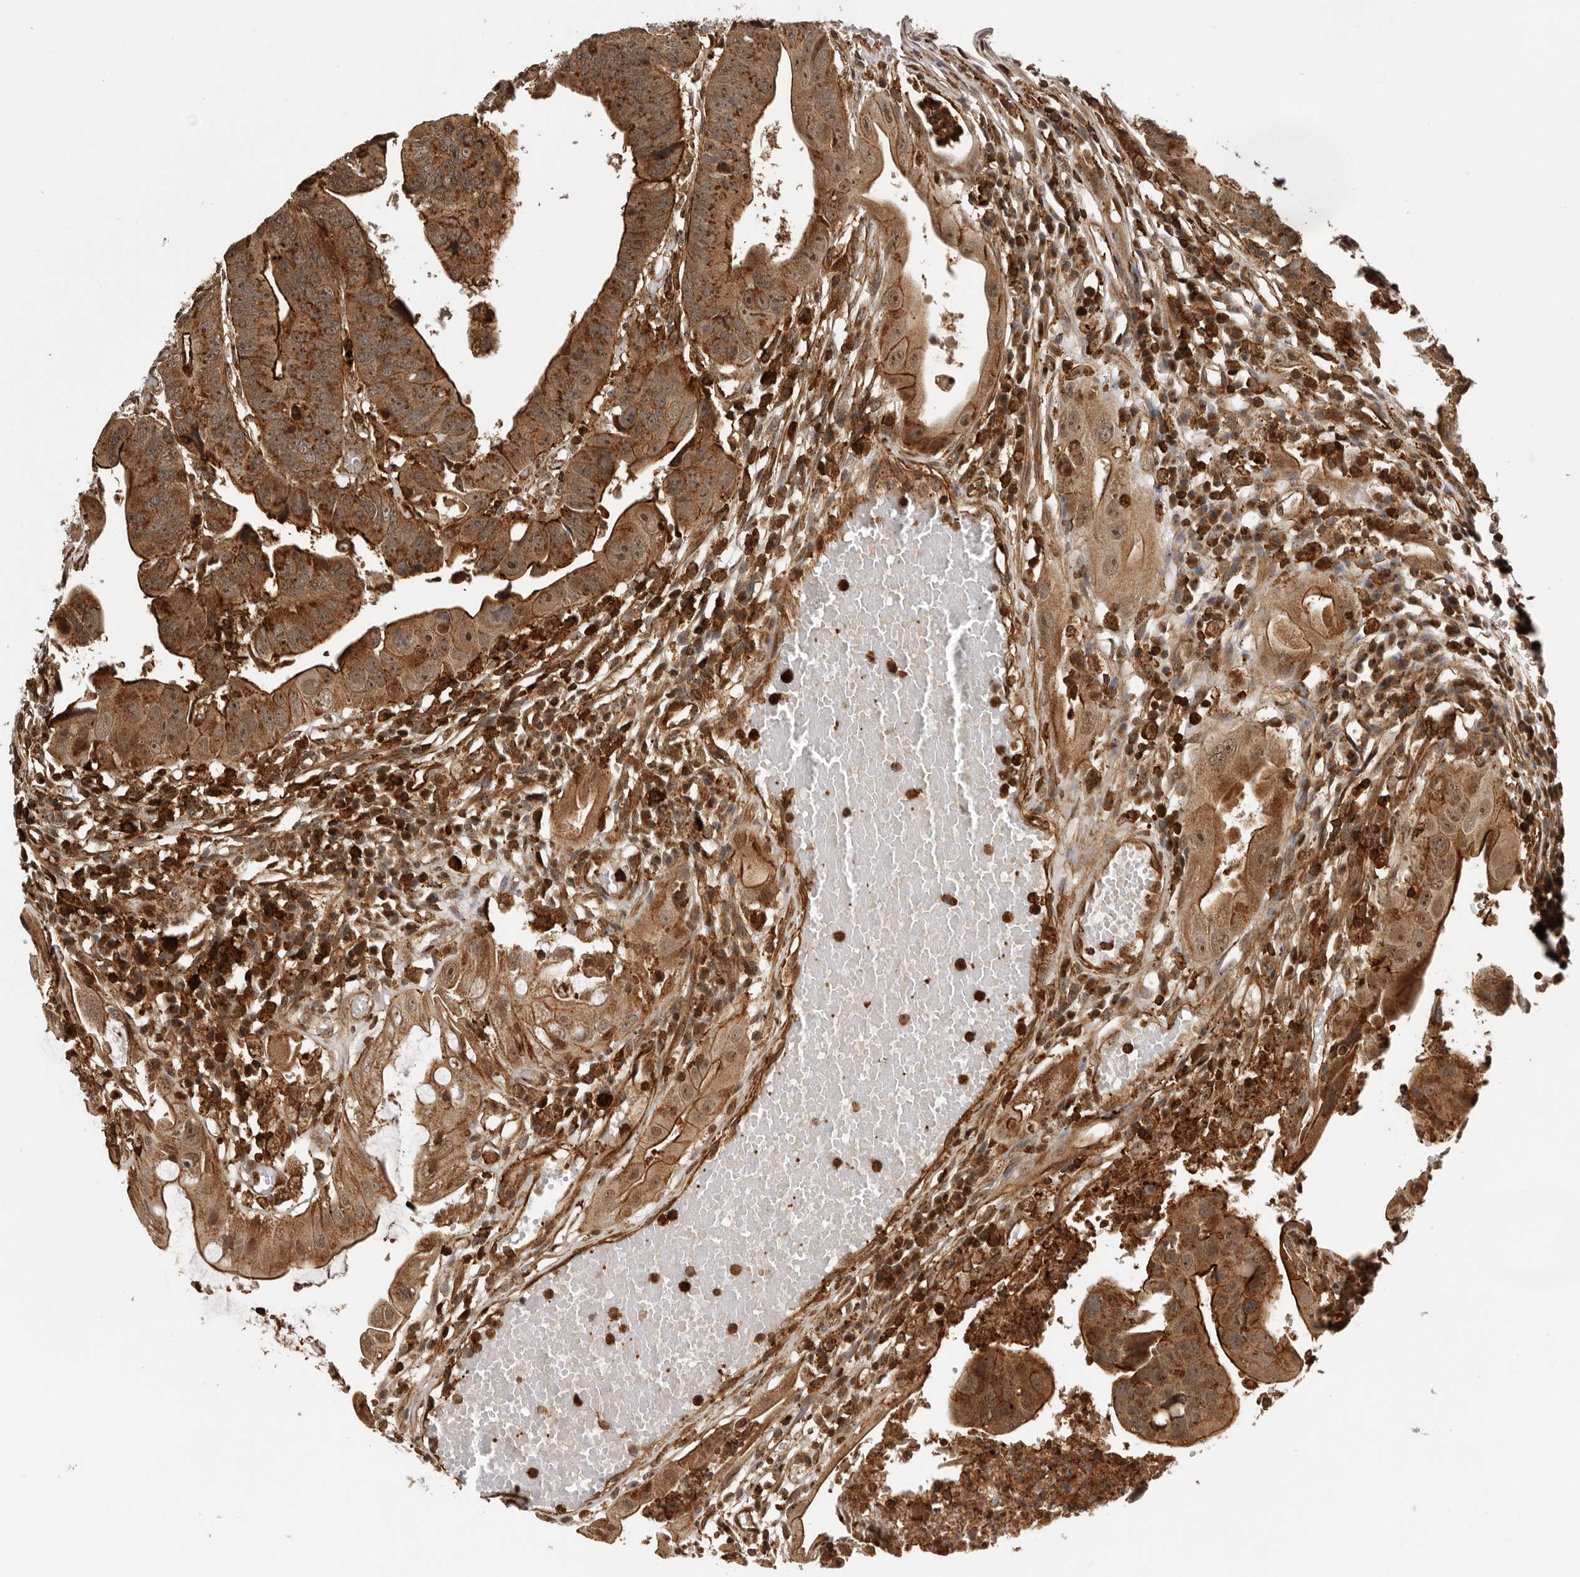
{"staining": {"intensity": "strong", "quantity": ">75%", "location": "cytoplasmic/membranous,nuclear"}, "tissue": "colorectal cancer", "cell_type": "Tumor cells", "image_type": "cancer", "snomed": [{"axis": "morphology", "description": "Adenocarcinoma, NOS"}, {"axis": "topography", "description": "Rectum"}], "caption": "High-magnification brightfield microscopy of adenocarcinoma (colorectal) stained with DAB (3,3'-diaminobenzidine) (brown) and counterstained with hematoxylin (blue). tumor cells exhibit strong cytoplasmic/membranous and nuclear staining is appreciated in about>75% of cells.", "gene": "RNF157", "patient": {"sex": "female", "age": 65}}